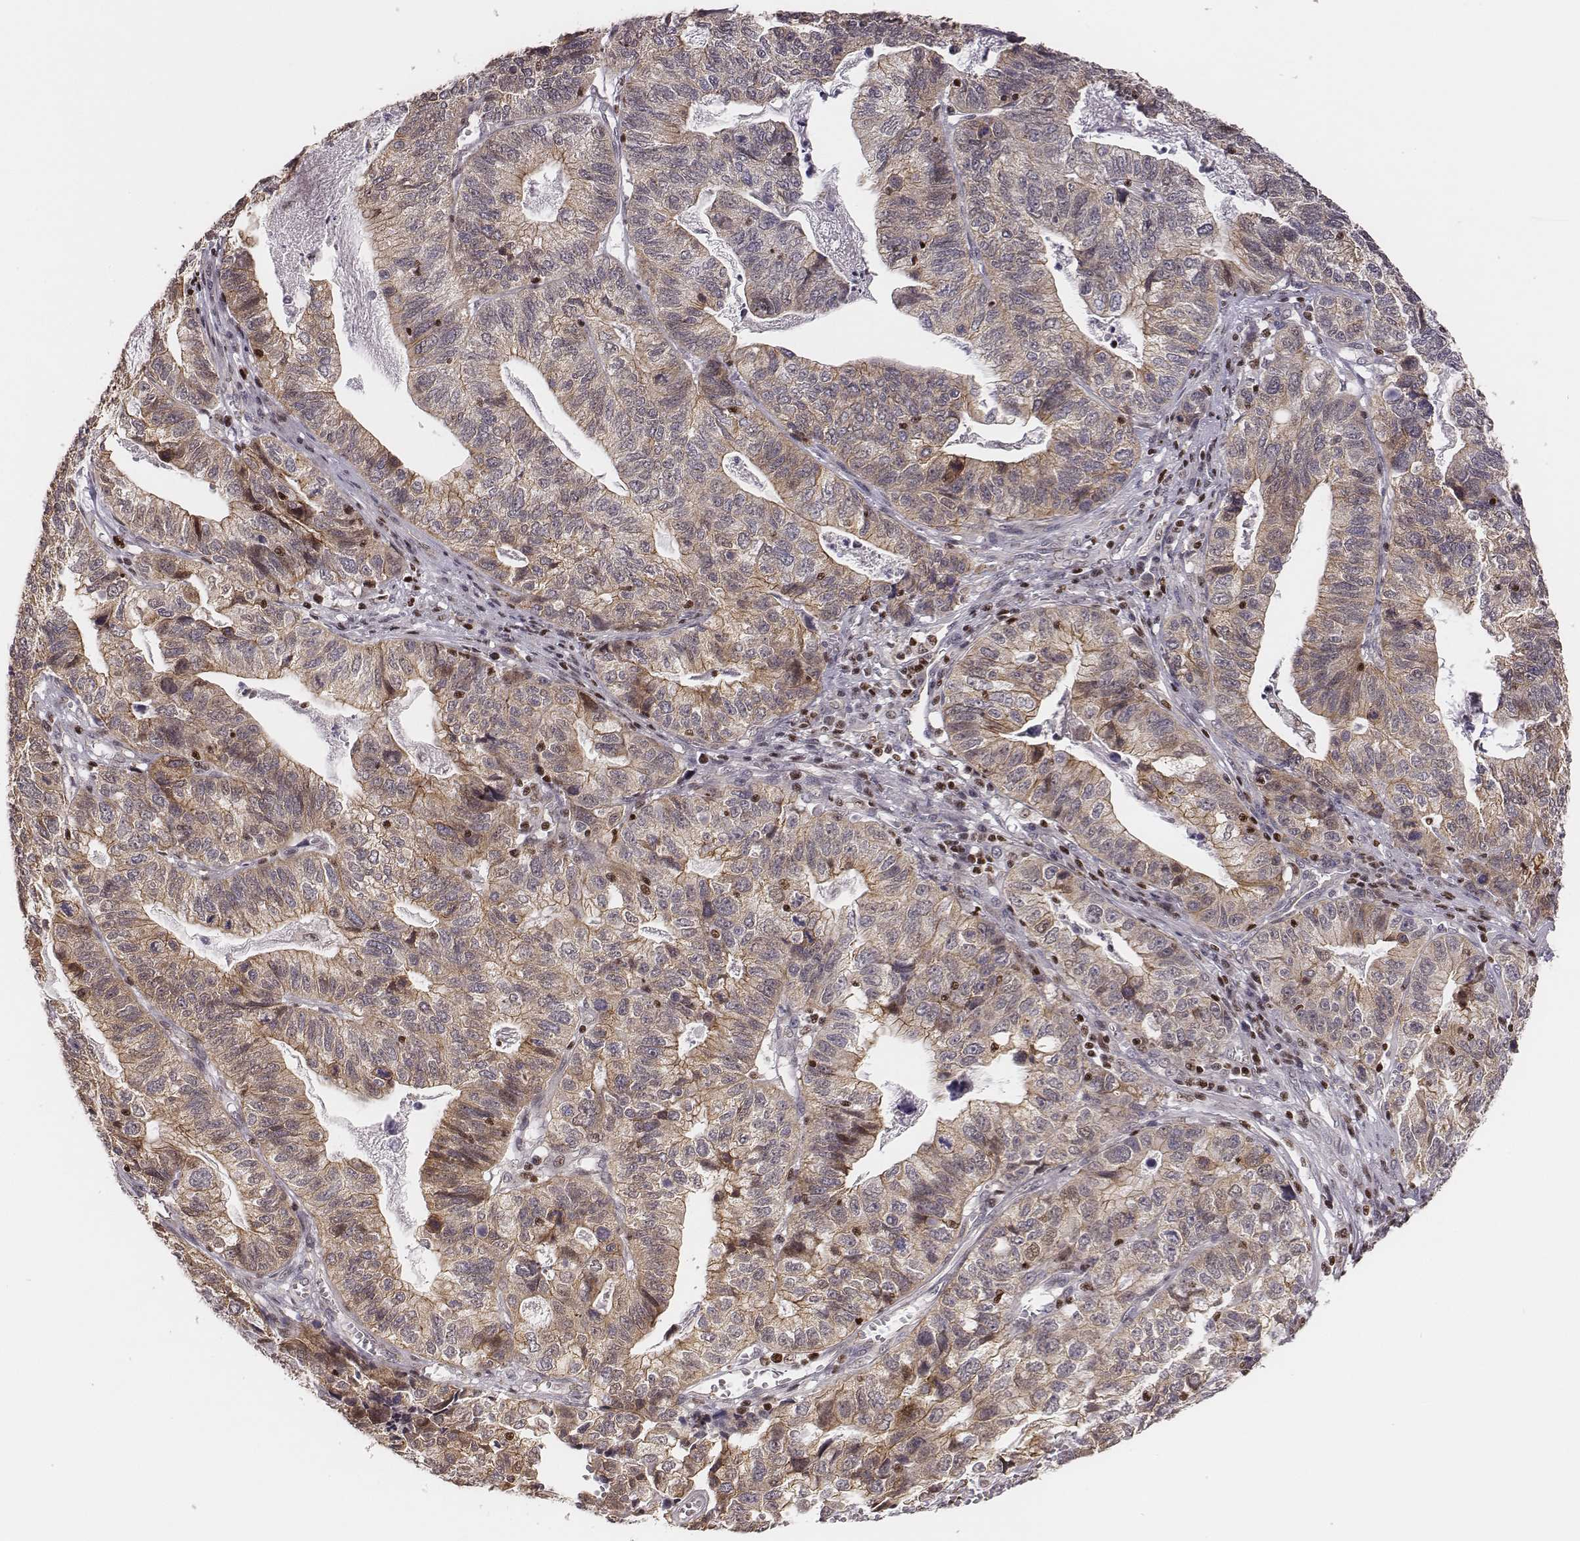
{"staining": {"intensity": "moderate", "quantity": ">75%", "location": "cytoplasmic/membranous"}, "tissue": "stomach cancer", "cell_type": "Tumor cells", "image_type": "cancer", "snomed": [{"axis": "morphology", "description": "Adenocarcinoma, NOS"}, {"axis": "topography", "description": "Stomach, upper"}], "caption": "Moderate cytoplasmic/membranous expression is appreciated in about >75% of tumor cells in adenocarcinoma (stomach).", "gene": "WDR59", "patient": {"sex": "female", "age": 67}}